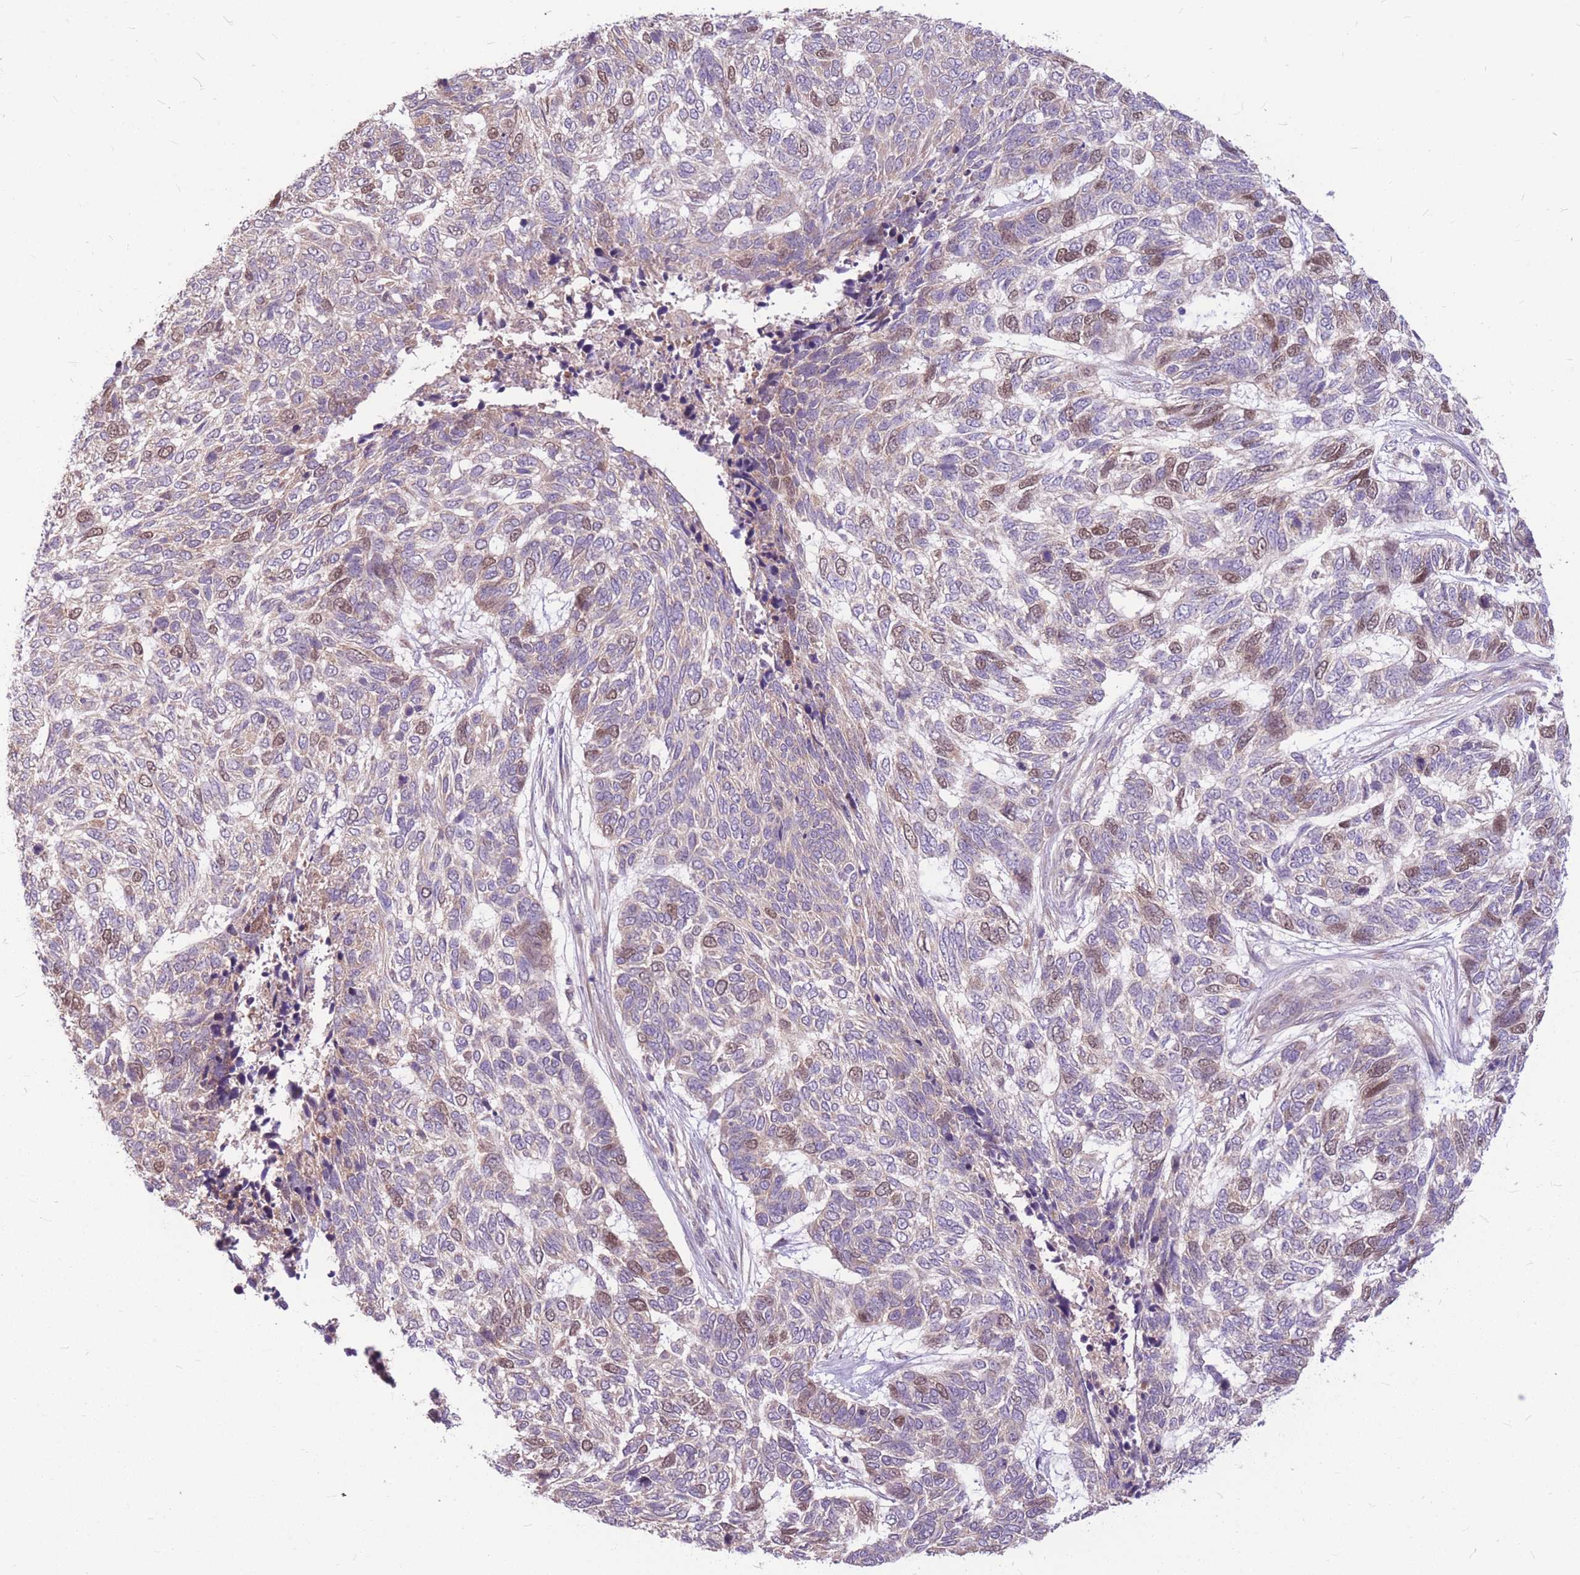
{"staining": {"intensity": "moderate", "quantity": "<25%", "location": "nuclear"}, "tissue": "skin cancer", "cell_type": "Tumor cells", "image_type": "cancer", "snomed": [{"axis": "morphology", "description": "Basal cell carcinoma"}, {"axis": "topography", "description": "Skin"}], "caption": "This histopathology image displays skin basal cell carcinoma stained with immunohistochemistry (IHC) to label a protein in brown. The nuclear of tumor cells show moderate positivity for the protein. Nuclei are counter-stained blue.", "gene": "GMNN", "patient": {"sex": "female", "age": 65}}